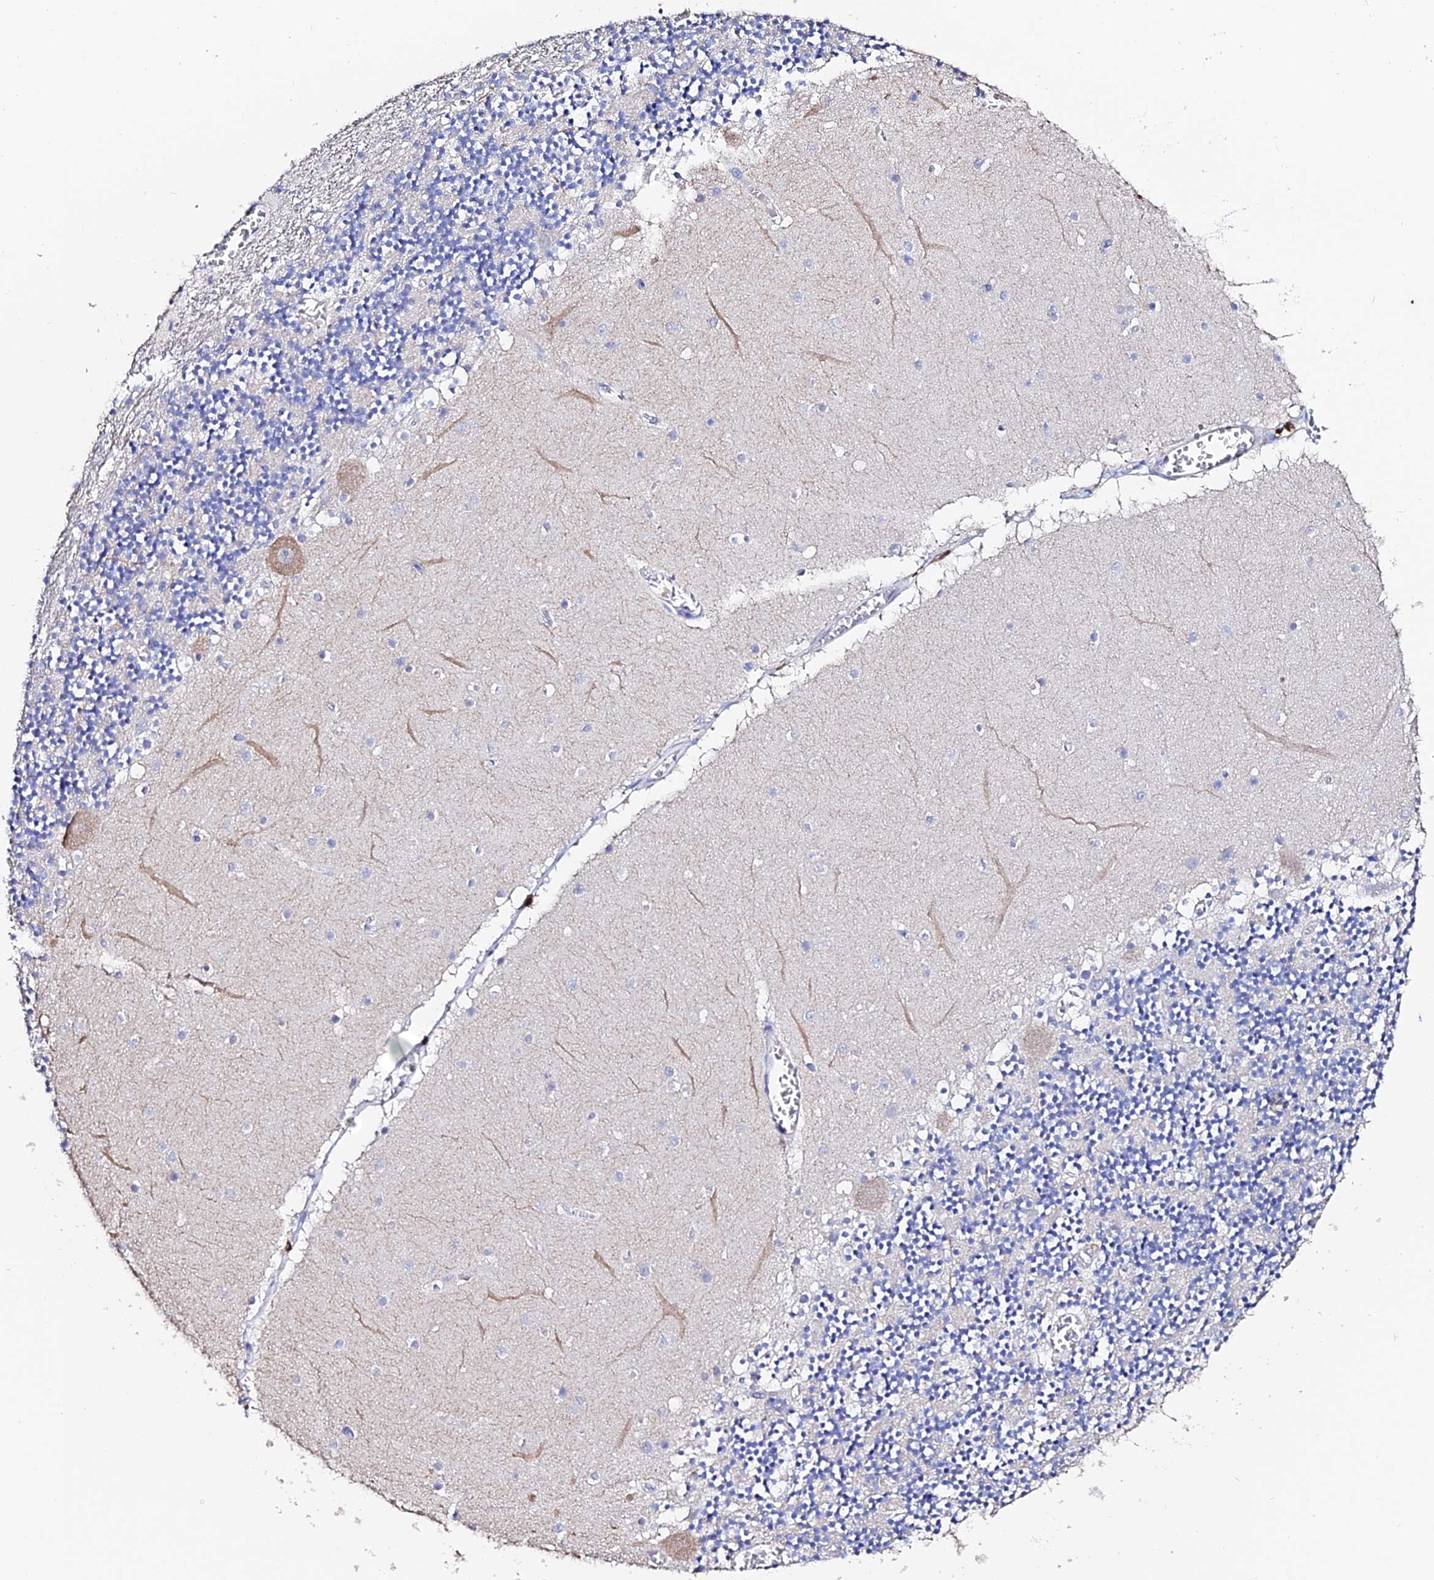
{"staining": {"intensity": "negative", "quantity": "none", "location": "none"}, "tissue": "cerebellum", "cell_type": "Cells in granular layer", "image_type": "normal", "snomed": [{"axis": "morphology", "description": "Normal tissue, NOS"}, {"axis": "topography", "description": "Cerebellum"}], "caption": "The IHC image has no significant expression in cells in granular layer of cerebellum. Nuclei are stained in blue.", "gene": "ESM1", "patient": {"sex": "female", "age": 28}}